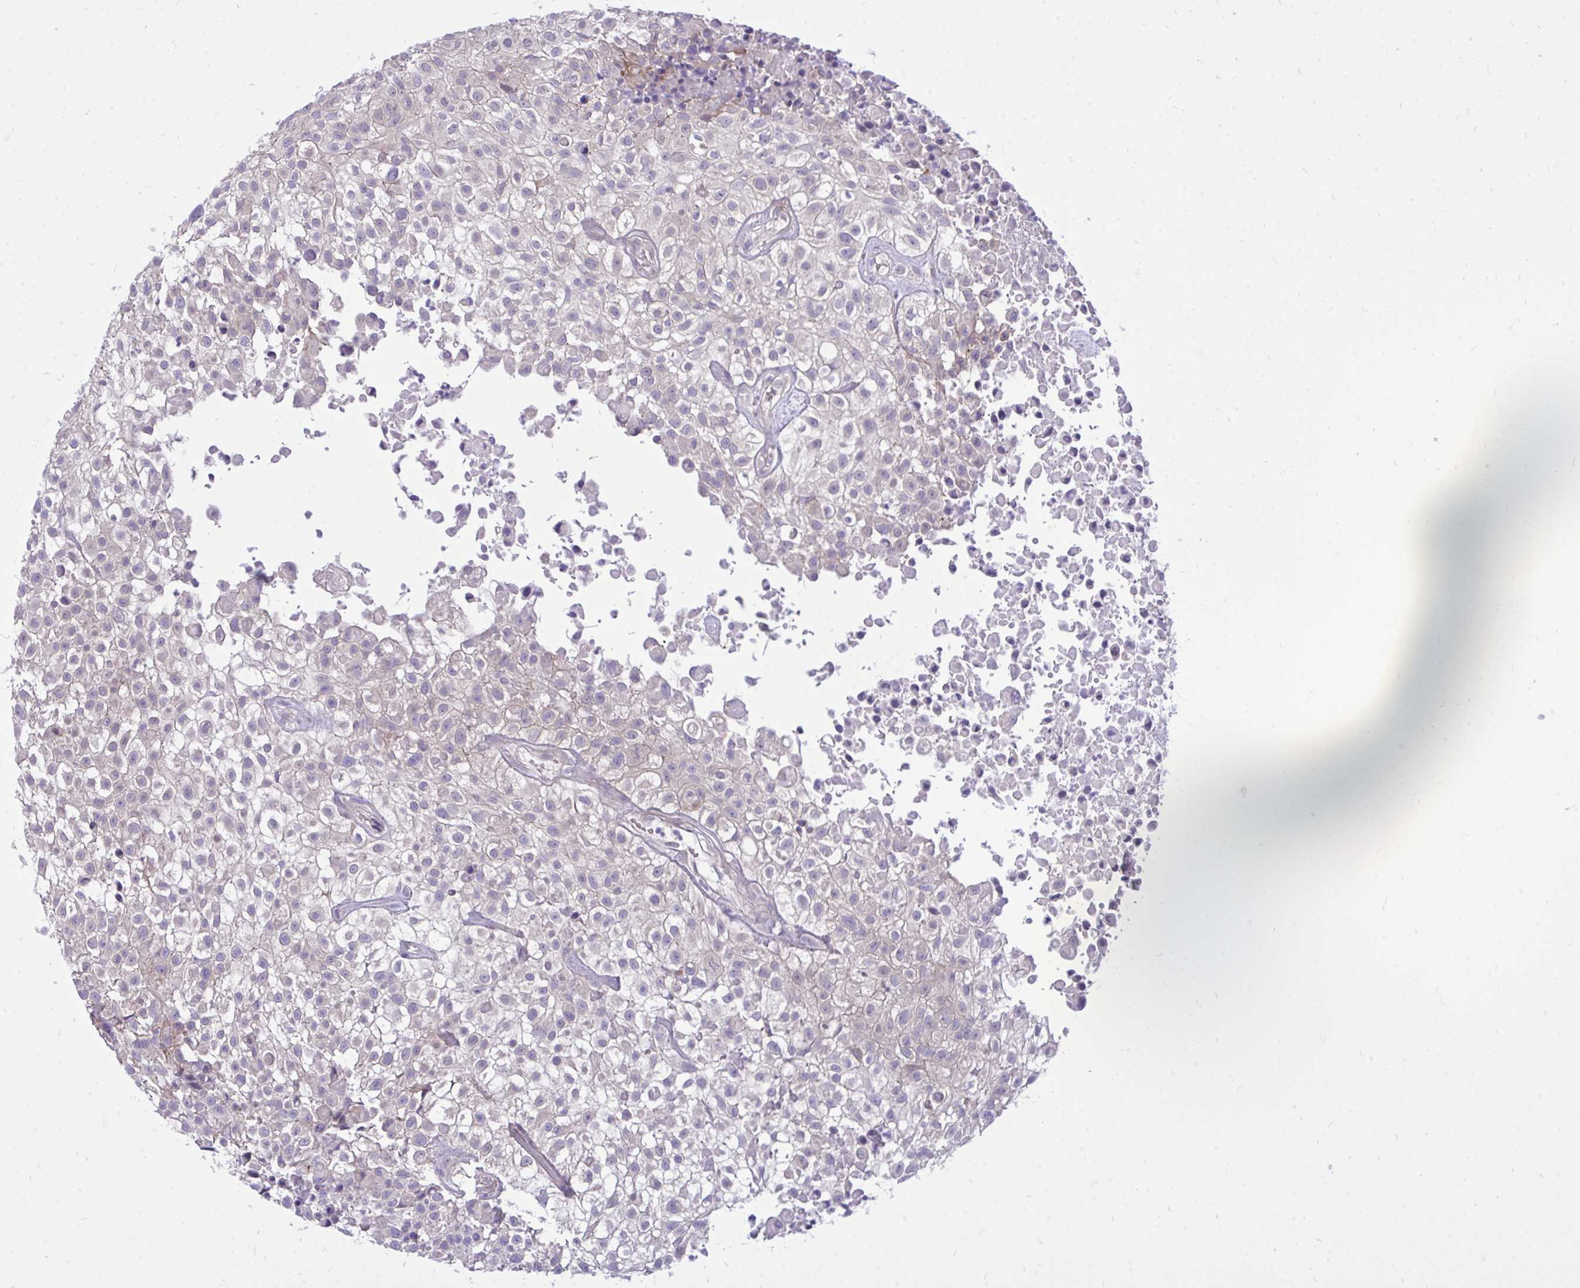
{"staining": {"intensity": "negative", "quantity": "none", "location": "none"}, "tissue": "urothelial cancer", "cell_type": "Tumor cells", "image_type": "cancer", "snomed": [{"axis": "morphology", "description": "Urothelial carcinoma, High grade"}, {"axis": "topography", "description": "Urinary bladder"}], "caption": "High-grade urothelial carcinoma stained for a protein using immunohistochemistry shows no expression tumor cells.", "gene": "HMBOX1", "patient": {"sex": "male", "age": 56}}